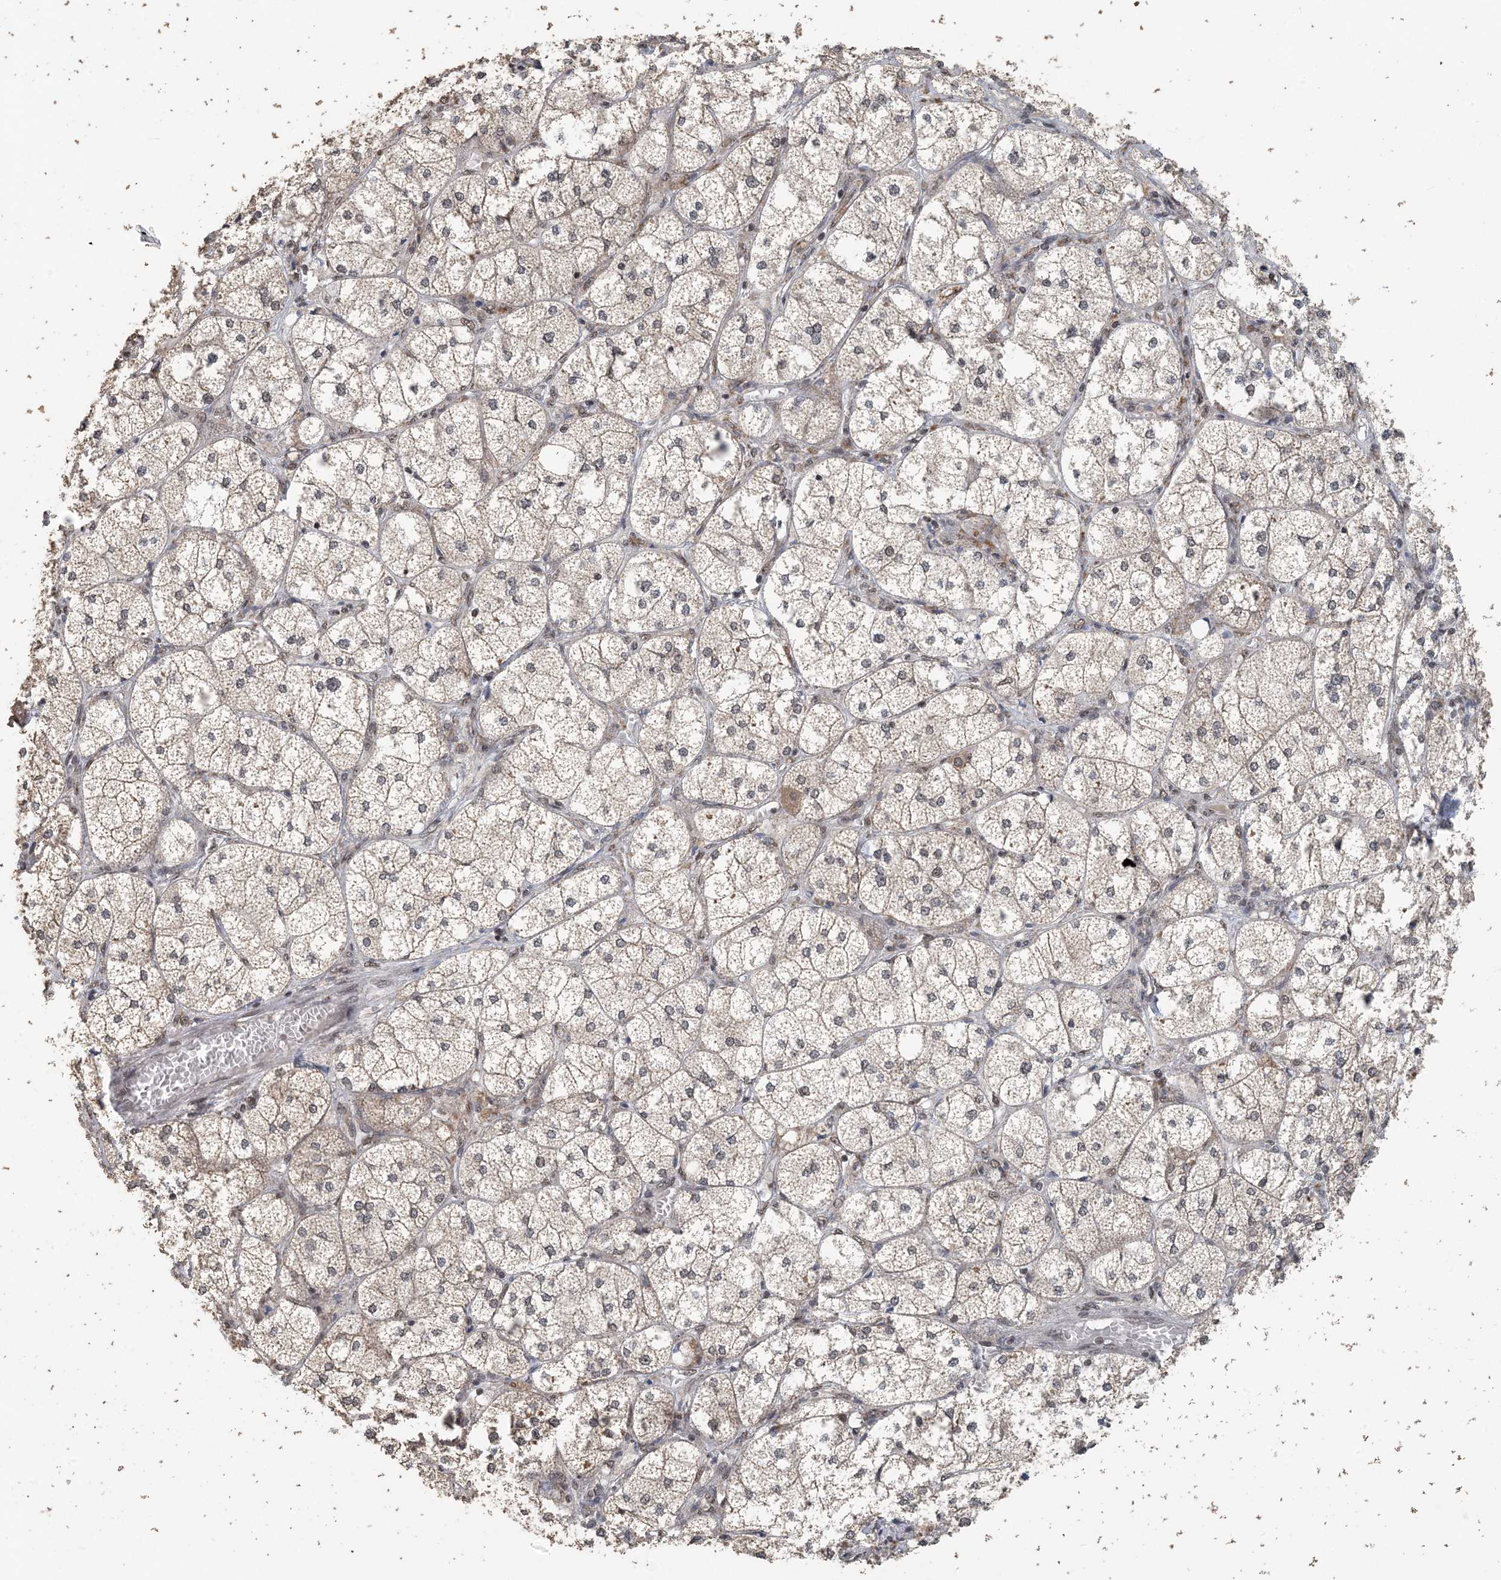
{"staining": {"intensity": "moderate", "quantity": "25%-75%", "location": "cytoplasmic/membranous,nuclear"}, "tissue": "adrenal gland", "cell_type": "Glandular cells", "image_type": "normal", "snomed": [{"axis": "morphology", "description": "Normal tissue, NOS"}, {"axis": "topography", "description": "Adrenal gland"}], "caption": "A high-resolution photomicrograph shows immunohistochemistry staining of unremarkable adrenal gland, which shows moderate cytoplasmic/membranous,nuclear staining in about 25%-75% of glandular cells. The staining is performed using DAB (3,3'-diaminobenzidine) brown chromogen to label protein expression. The nuclei are counter-stained blue using hematoxylin.", "gene": "MBD2", "patient": {"sex": "female", "age": 61}}